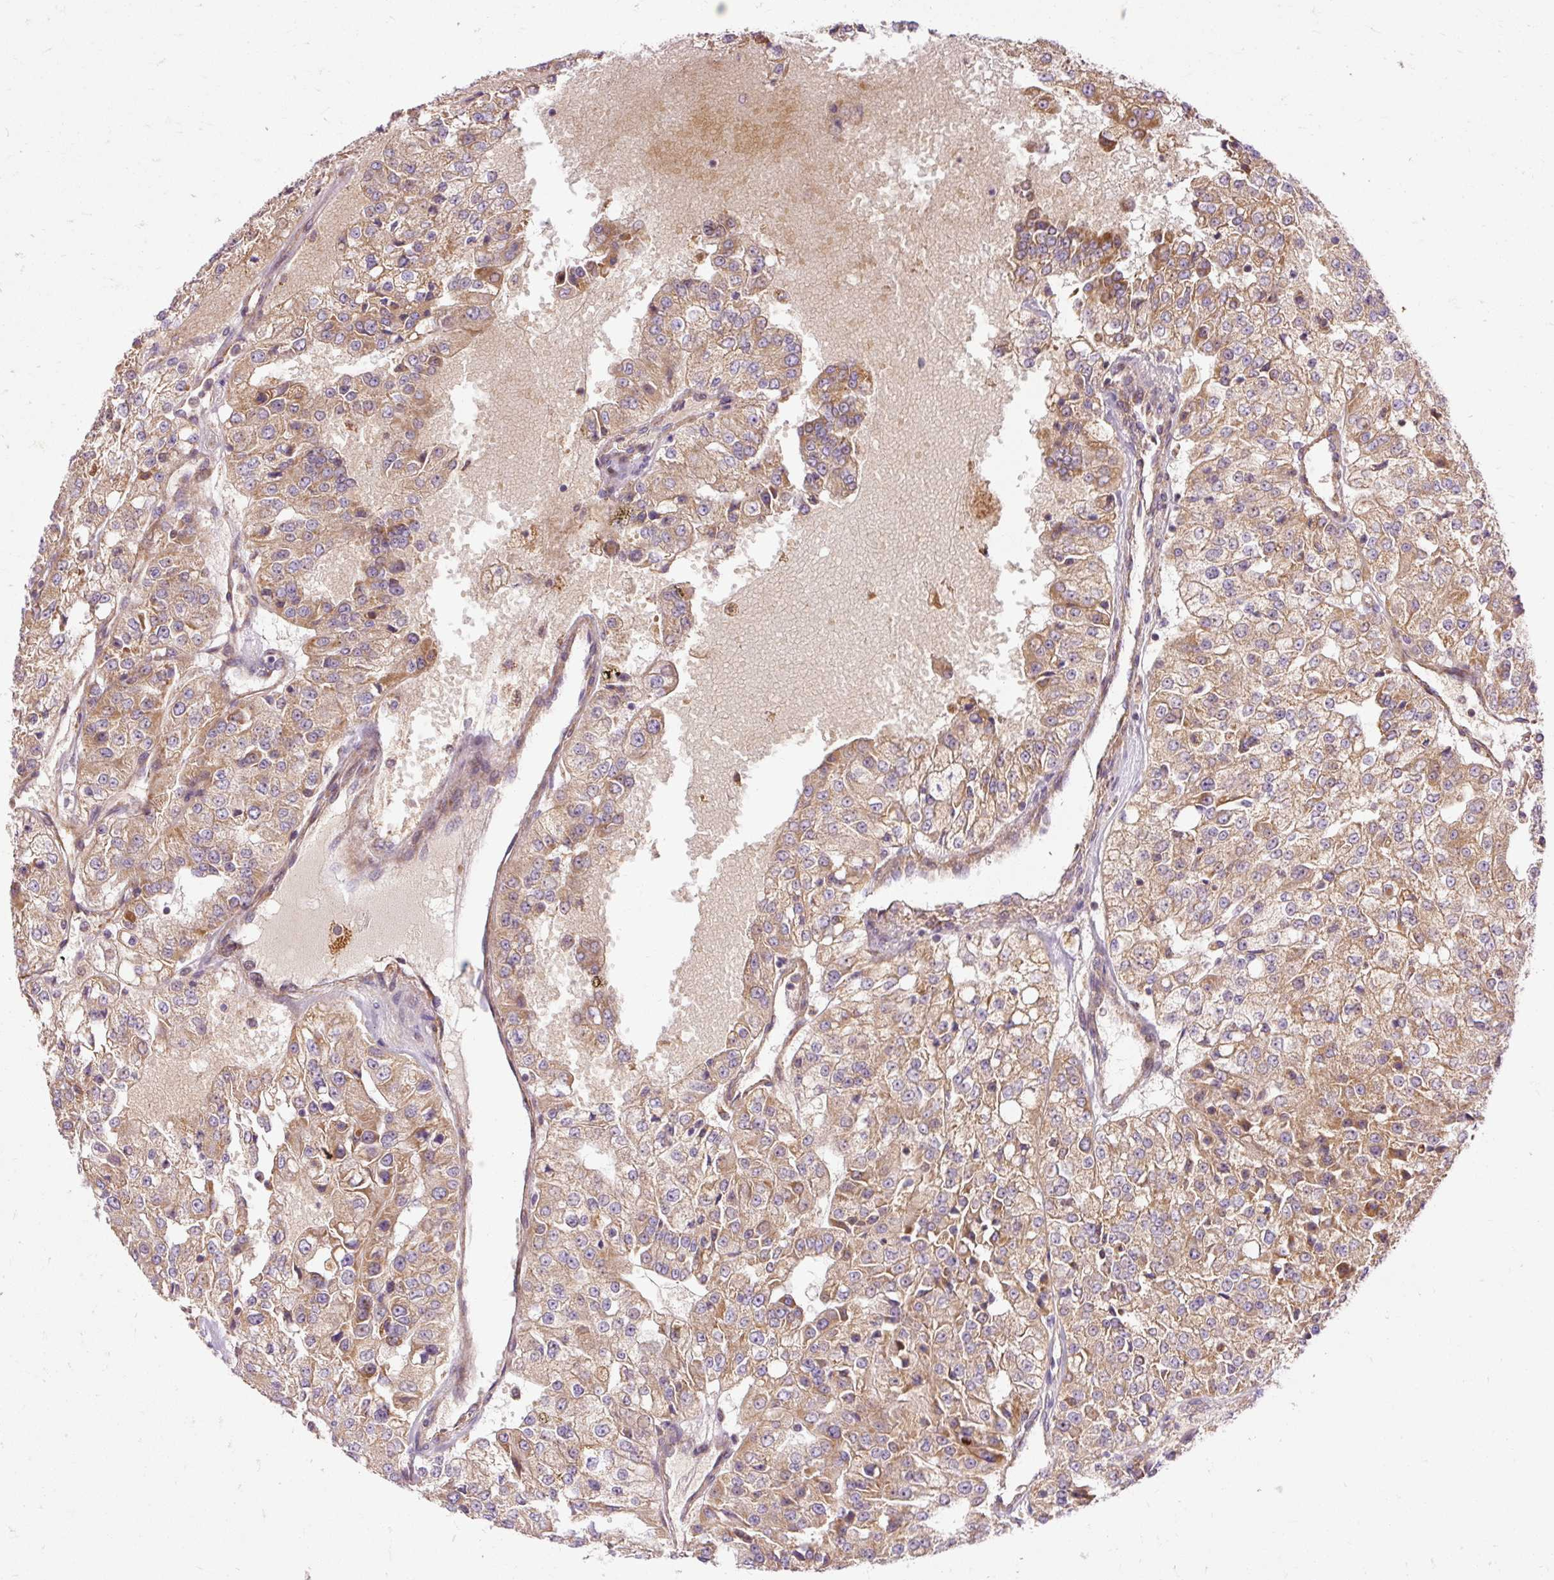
{"staining": {"intensity": "moderate", "quantity": ">75%", "location": "cytoplasmic/membranous"}, "tissue": "renal cancer", "cell_type": "Tumor cells", "image_type": "cancer", "snomed": [{"axis": "morphology", "description": "Adenocarcinoma, NOS"}, {"axis": "topography", "description": "Kidney"}], "caption": "Immunohistochemical staining of human adenocarcinoma (renal) reveals medium levels of moderate cytoplasmic/membranous protein expression in approximately >75% of tumor cells.", "gene": "RIPOR3", "patient": {"sex": "female", "age": 63}}